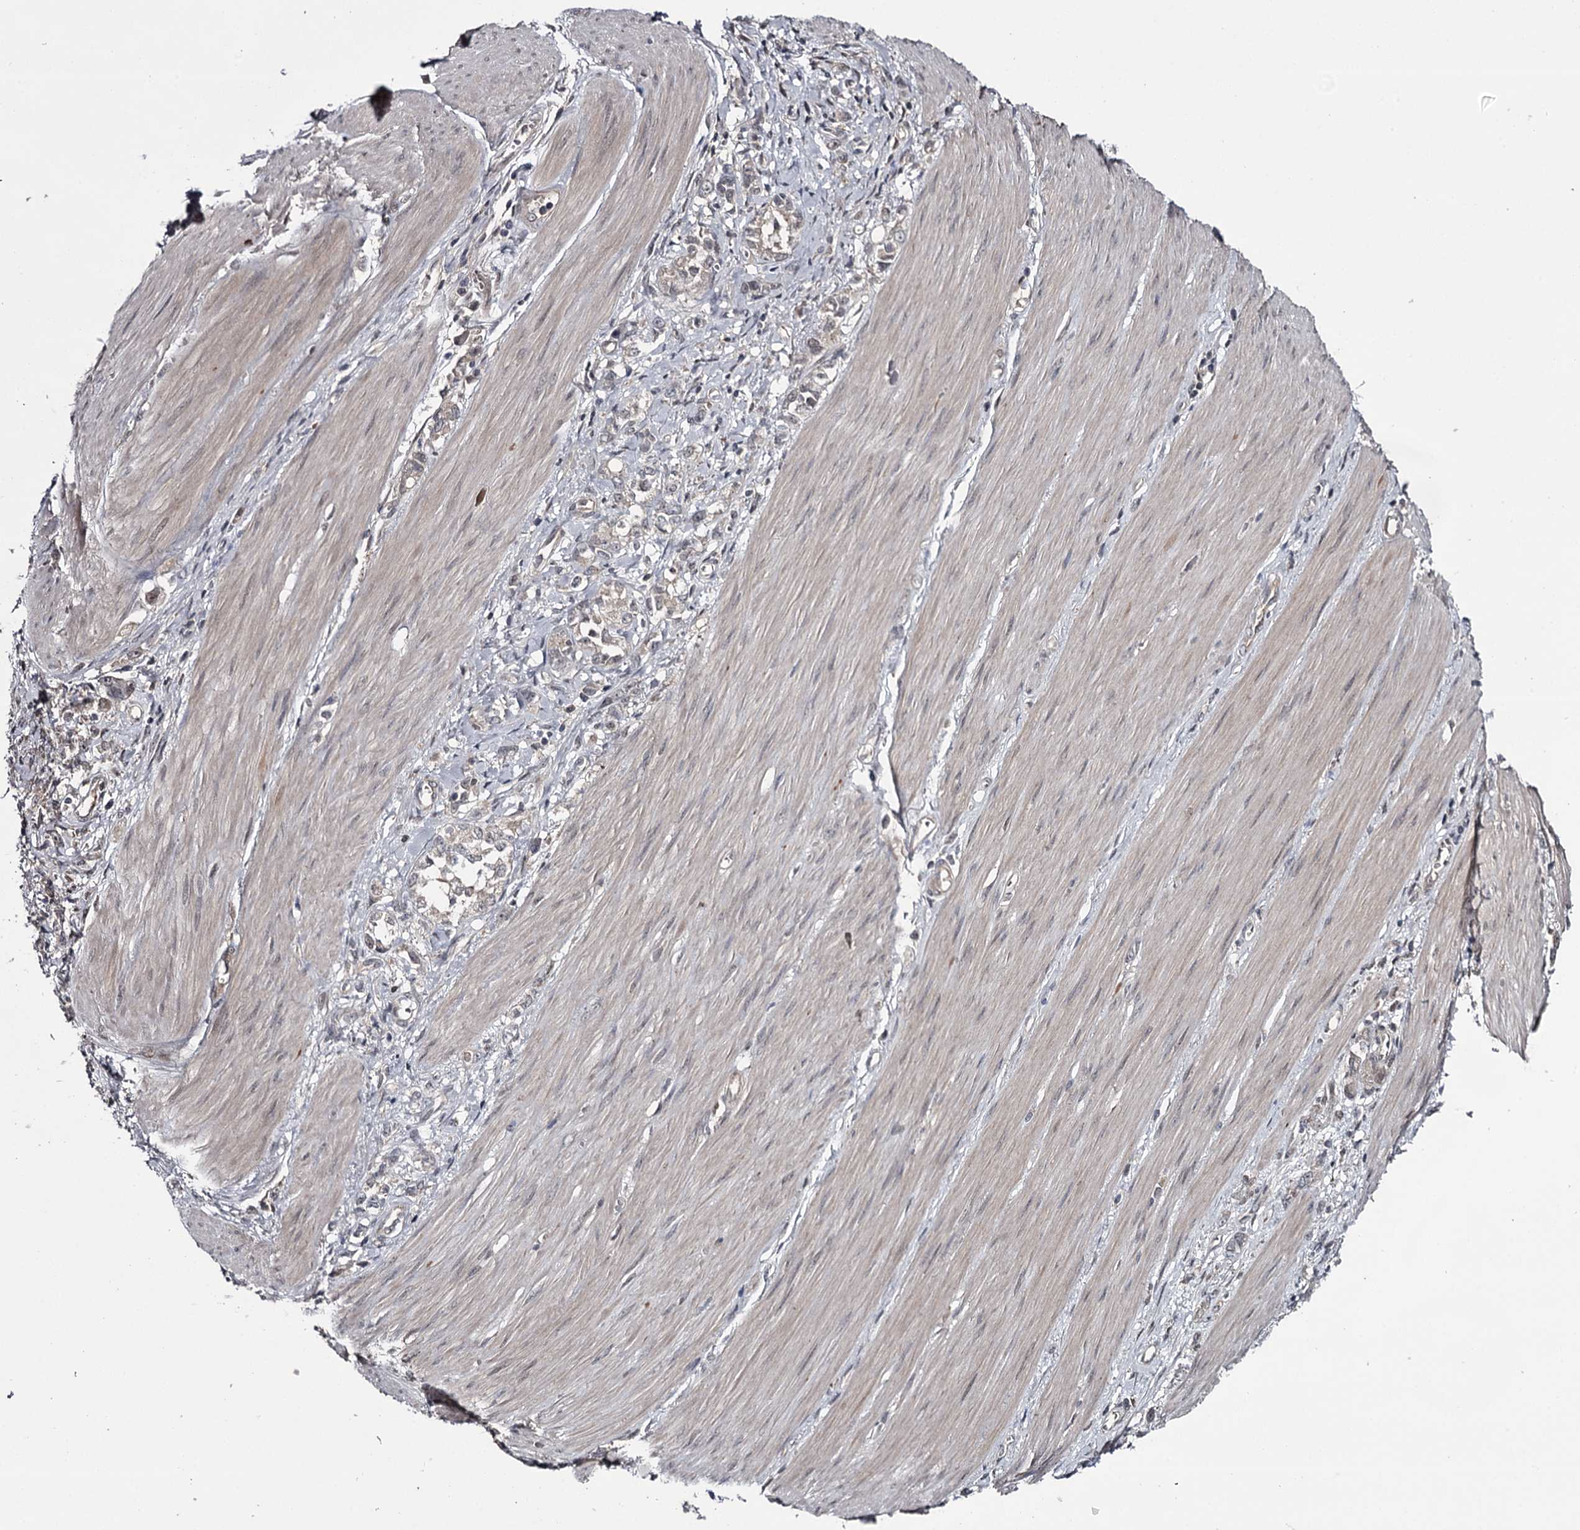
{"staining": {"intensity": "weak", "quantity": "<25%", "location": "cytoplasmic/membranous"}, "tissue": "stomach cancer", "cell_type": "Tumor cells", "image_type": "cancer", "snomed": [{"axis": "morphology", "description": "Adenocarcinoma, NOS"}, {"axis": "topography", "description": "Stomach"}], "caption": "A micrograph of stomach cancer stained for a protein reveals no brown staining in tumor cells. (DAB (3,3'-diaminobenzidine) IHC, high magnification).", "gene": "GTSF1", "patient": {"sex": "female", "age": 76}}